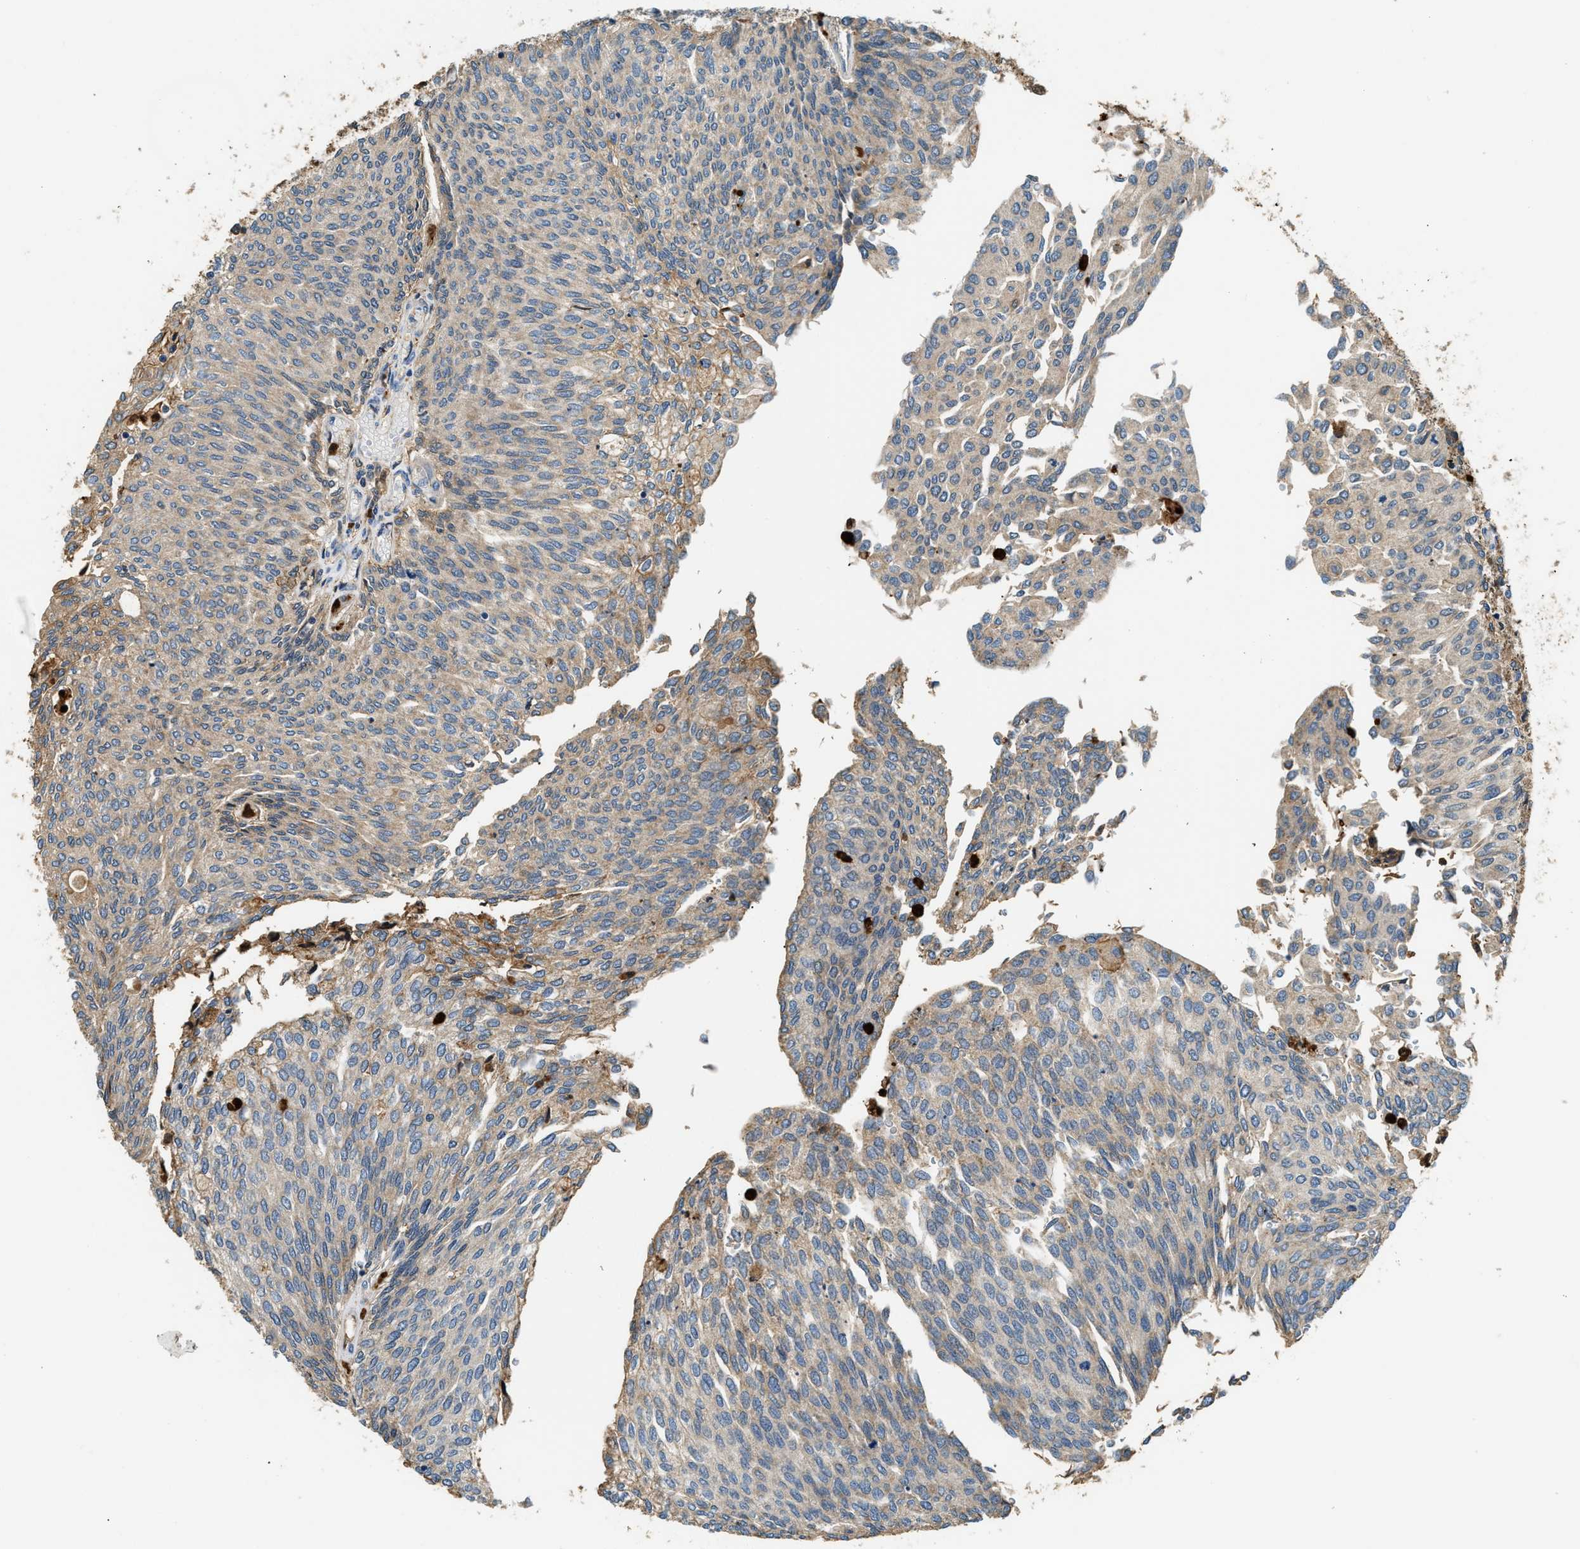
{"staining": {"intensity": "moderate", "quantity": "<25%", "location": "cytoplasmic/membranous"}, "tissue": "urothelial cancer", "cell_type": "Tumor cells", "image_type": "cancer", "snomed": [{"axis": "morphology", "description": "Urothelial carcinoma, Low grade"}, {"axis": "topography", "description": "Urinary bladder"}], "caption": "Tumor cells reveal low levels of moderate cytoplasmic/membranous expression in about <25% of cells in human urothelial cancer. (Brightfield microscopy of DAB IHC at high magnification).", "gene": "ANXA3", "patient": {"sex": "female", "age": 79}}